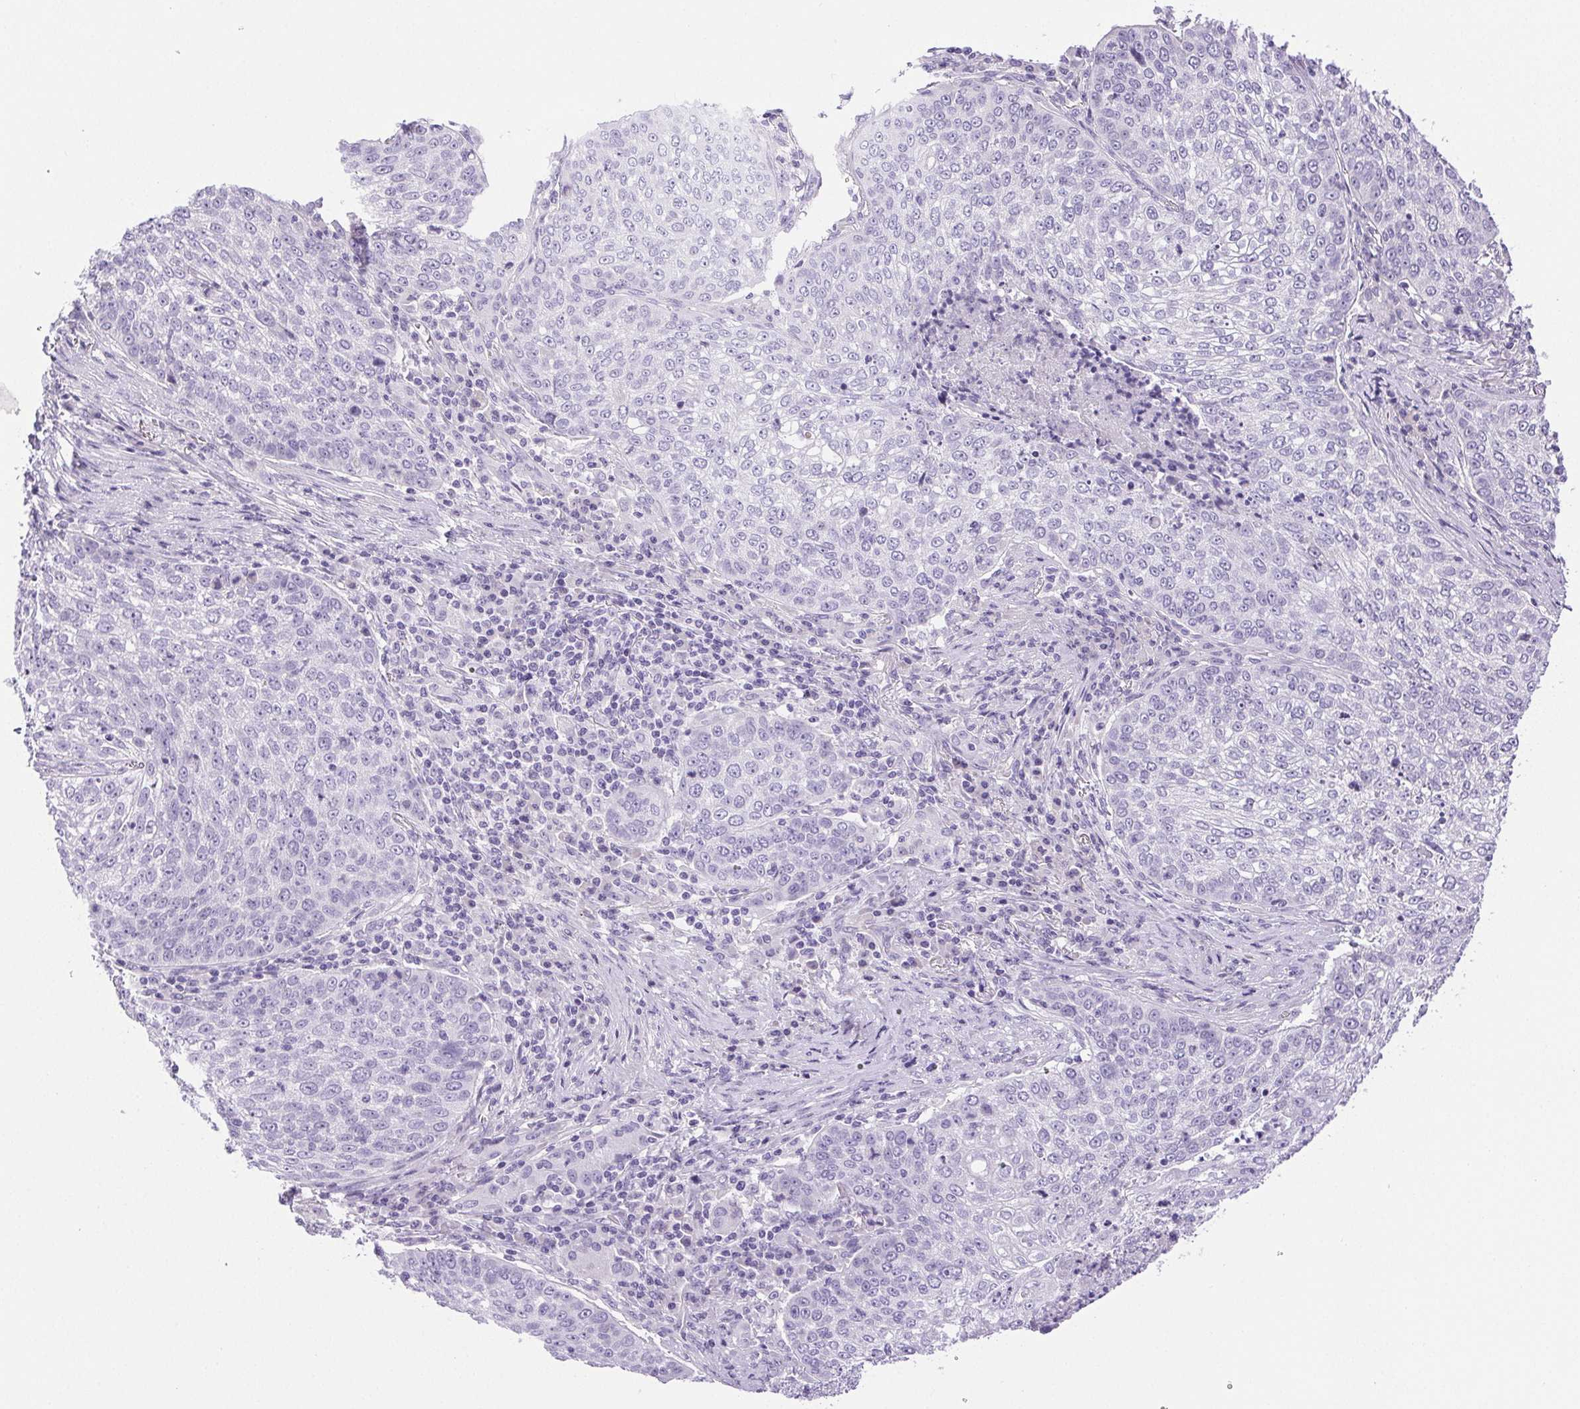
{"staining": {"intensity": "negative", "quantity": "none", "location": "none"}, "tissue": "lung cancer", "cell_type": "Tumor cells", "image_type": "cancer", "snomed": [{"axis": "morphology", "description": "Squamous cell carcinoma, NOS"}, {"axis": "topography", "description": "Lung"}], "caption": "IHC of human squamous cell carcinoma (lung) reveals no staining in tumor cells.", "gene": "PAPPA2", "patient": {"sex": "male", "age": 63}}